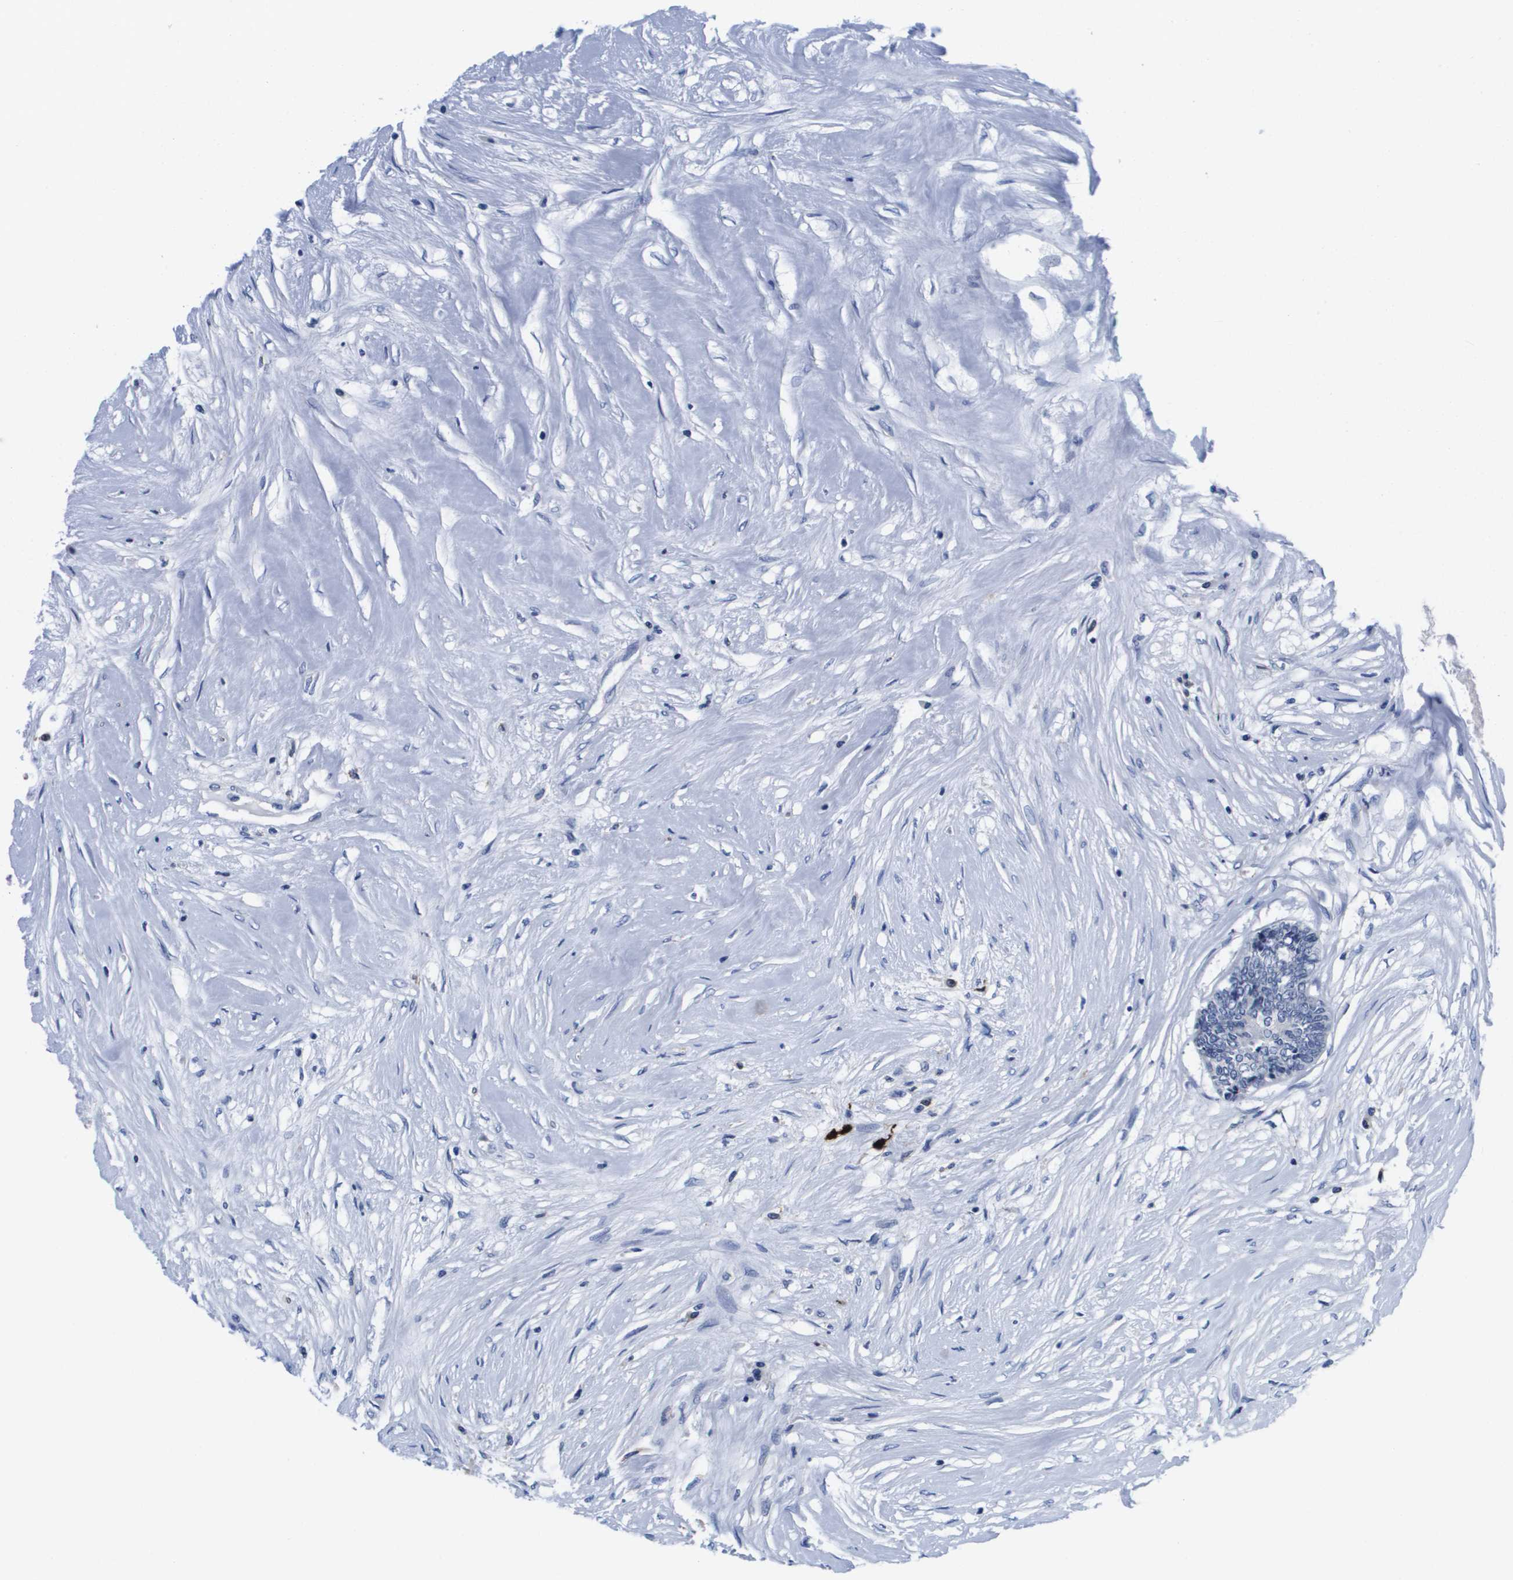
{"staining": {"intensity": "negative", "quantity": "none", "location": "none"}, "tissue": "colorectal cancer", "cell_type": "Tumor cells", "image_type": "cancer", "snomed": [{"axis": "morphology", "description": "Adenocarcinoma, NOS"}, {"axis": "topography", "description": "Rectum"}], "caption": "Histopathology image shows no protein expression in tumor cells of colorectal cancer (adenocarcinoma) tissue. (Immunohistochemistry (ihc), brightfield microscopy, high magnification).", "gene": "HMOX1", "patient": {"sex": "male", "age": 63}}